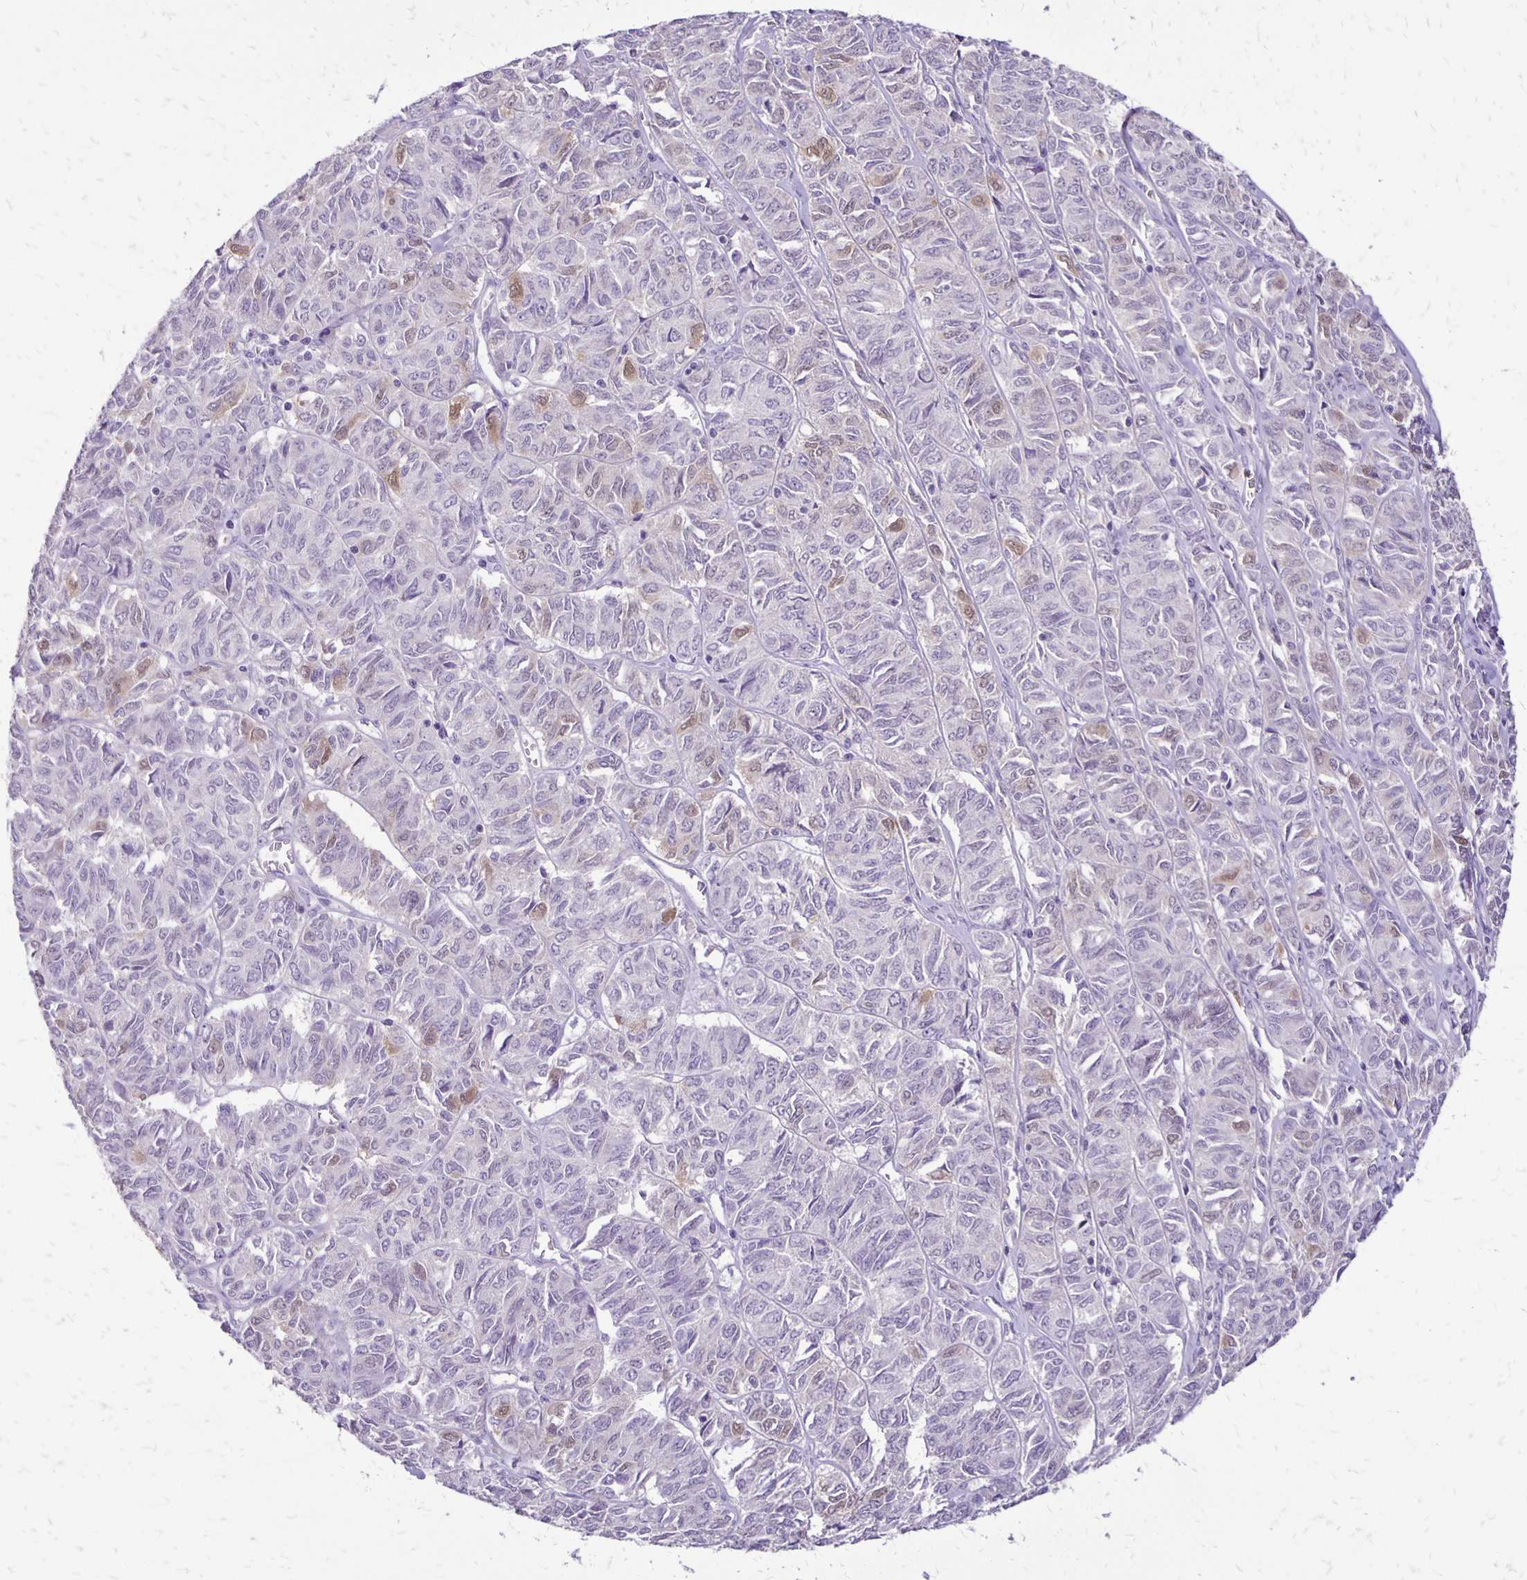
{"staining": {"intensity": "weak", "quantity": "<25%", "location": "cytoplasmic/membranous"}, "tissue": "ovarian cancer", "cell_type": "Tumor cells", "image_type": "cancer", "snomed": [{"axis": "morphology", "description": "Carcinoma, endometroid"}, {"axis": "topography", "description": "Ovary"}], "caption": "Ovarian cancer (endometroid carcinoma) was stained to show a protein in brown. There is no significant staining in tumor cells.", "gene": "ANKRD45", "patient": {"sex": "female", "age": 80}}